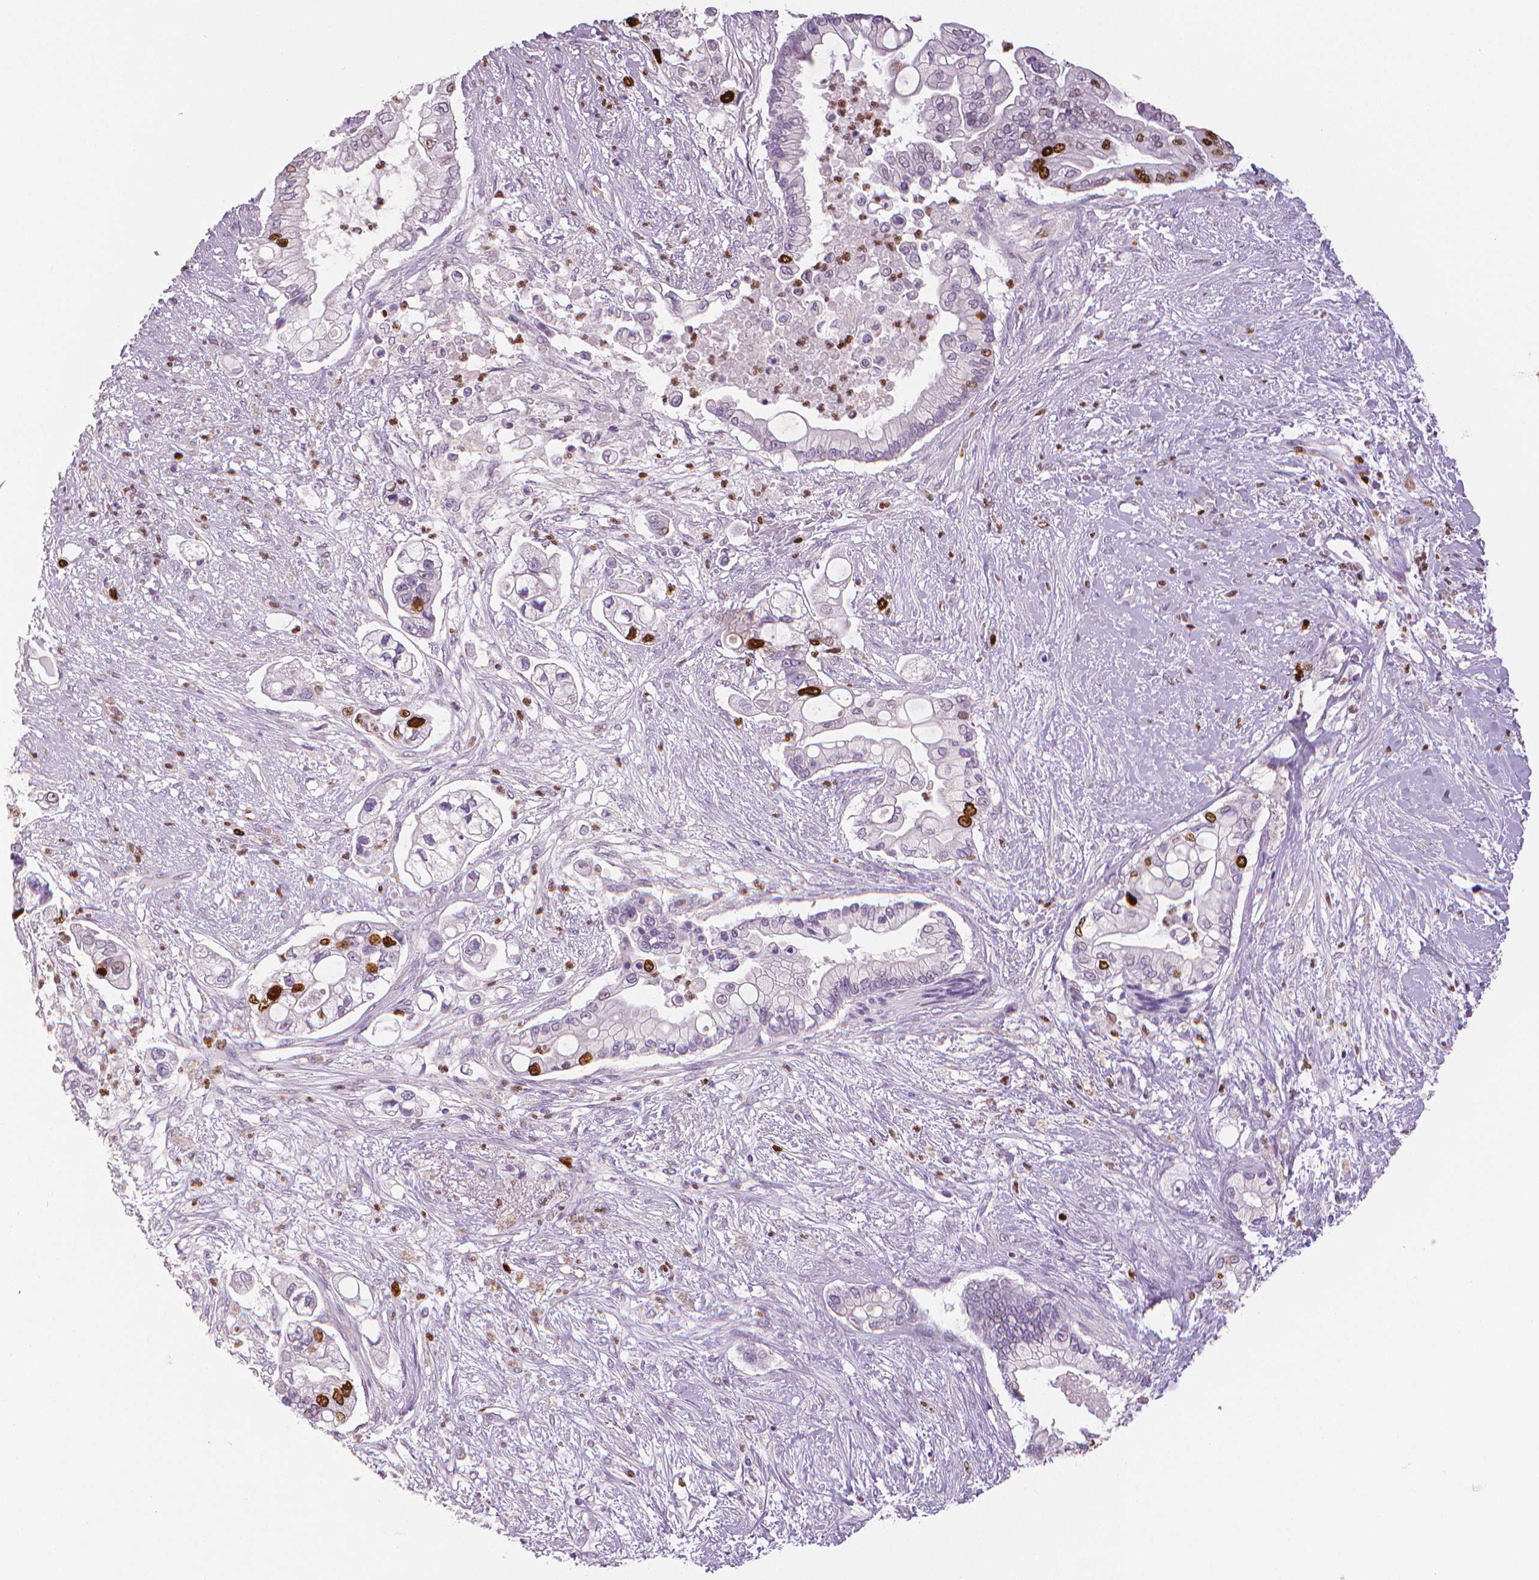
{"staining": {"intensity": "strong", "quantity": "<25%", "location": "nuclear"}, "tissue": "pancreatic cancer", "cell_type": "Tumor cells", "image_type": "cancer", "snomed": [{"axis": "morphology", "description": "Adenocarcinoma, NOS"}, {"axis": "topography", "description": "Pancreas"}], "caption": "A histopathology image of human pancreatic cancer stained for a protein demonstrates strong nuclear brown staining in tumor cells.", "gene": "MKI67", "patient": {"sex": "female", "age": 69}}